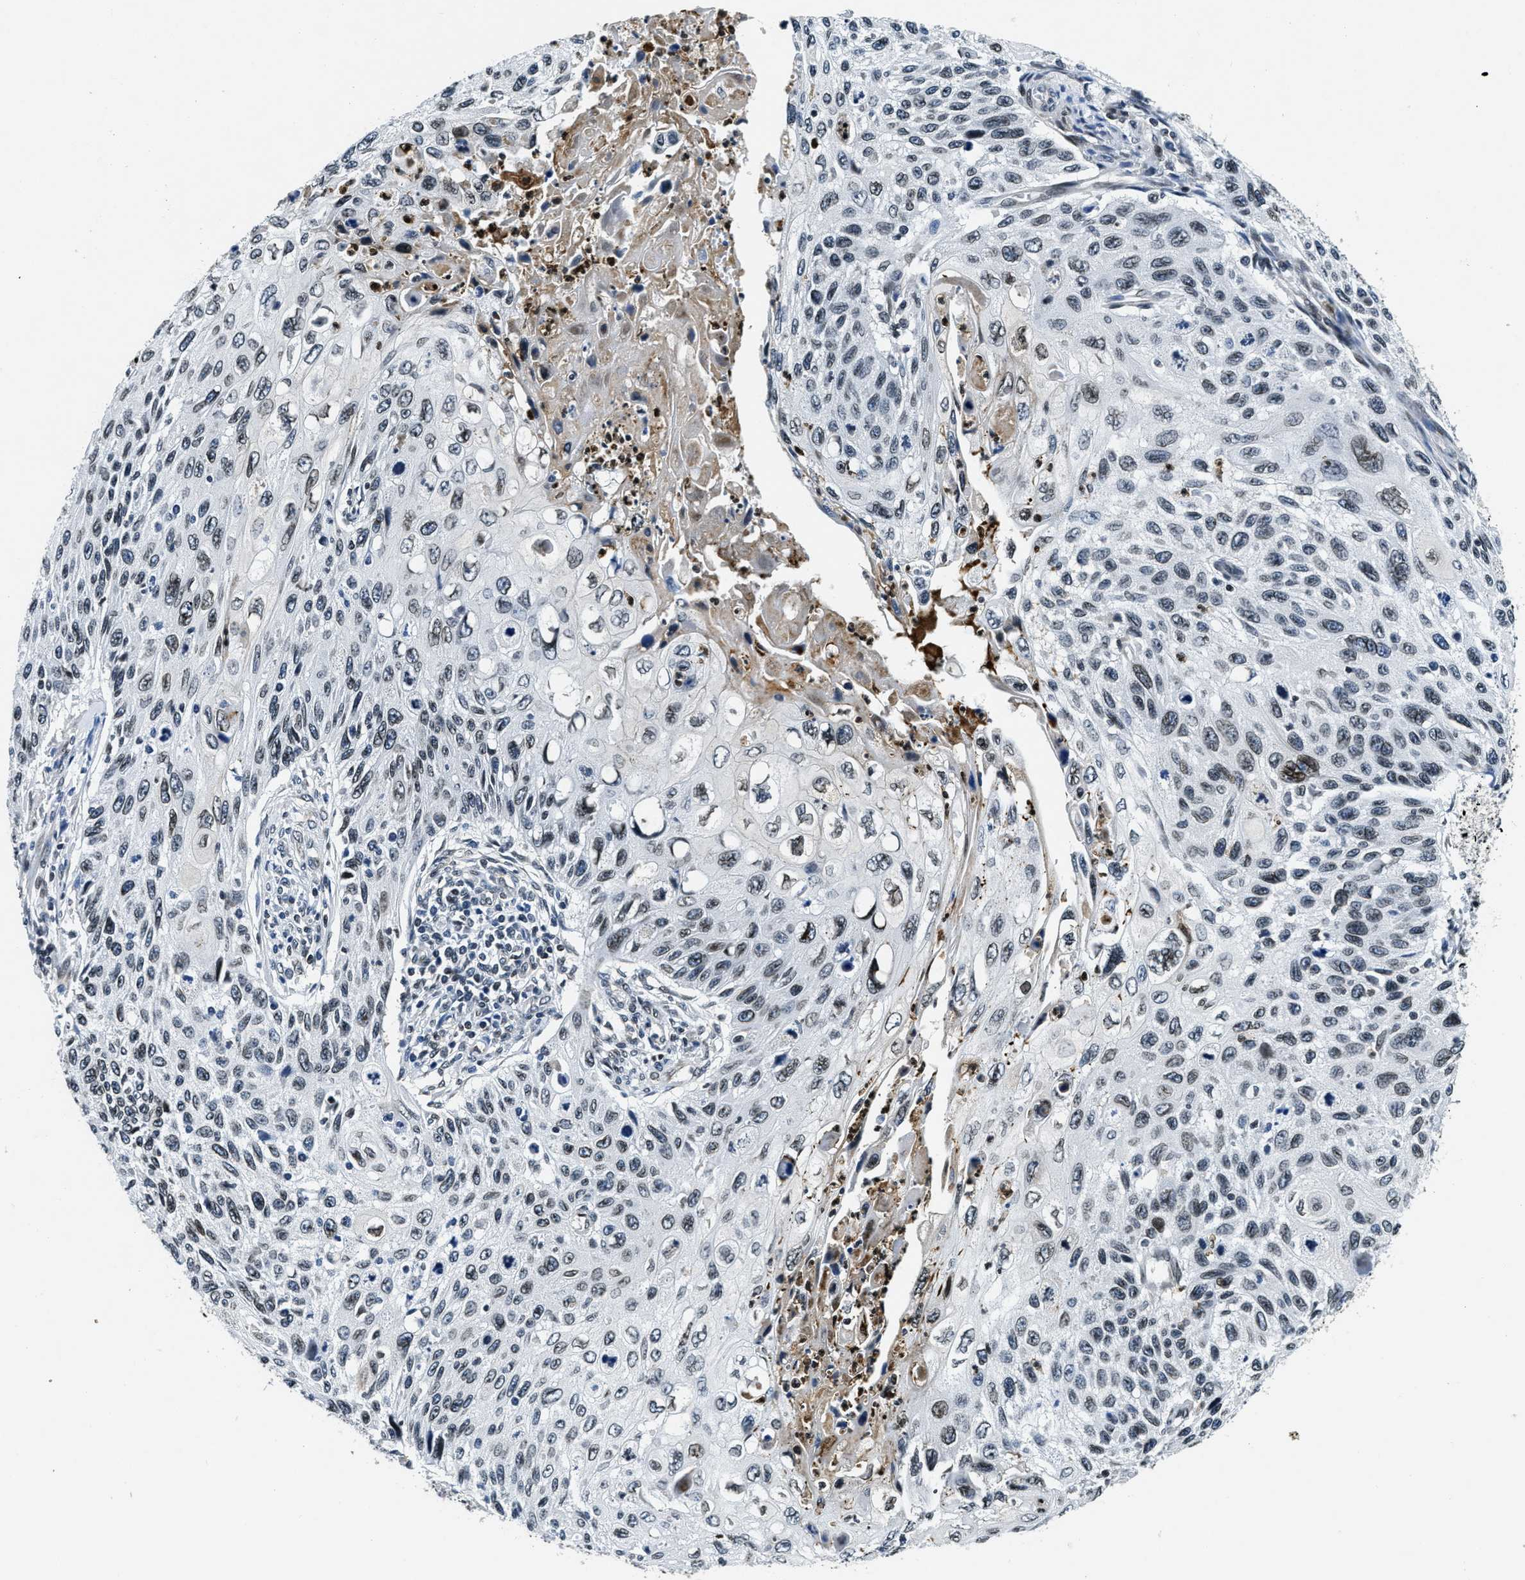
{"staining": {"intensity": "weak", "quantity": "25%-75%", "location": "nuclear"}, "tissue": "cervical cancer", "cell_type": "Tumor cells", "image_type": "cancer", "snomed": [{"axis": "morphology", "description": "Squamous cell carcinoma, NOS"}, {"axis": "topography", "description": "Cervix"}], "caption": "Protein staining by immunohistochemistry exhibits weak nuclear staining in about 25%-75% of tumor cells in cervical cancer.", "gene": "ZC3HC1", "patient": {"sex": "female", "age": 70}}